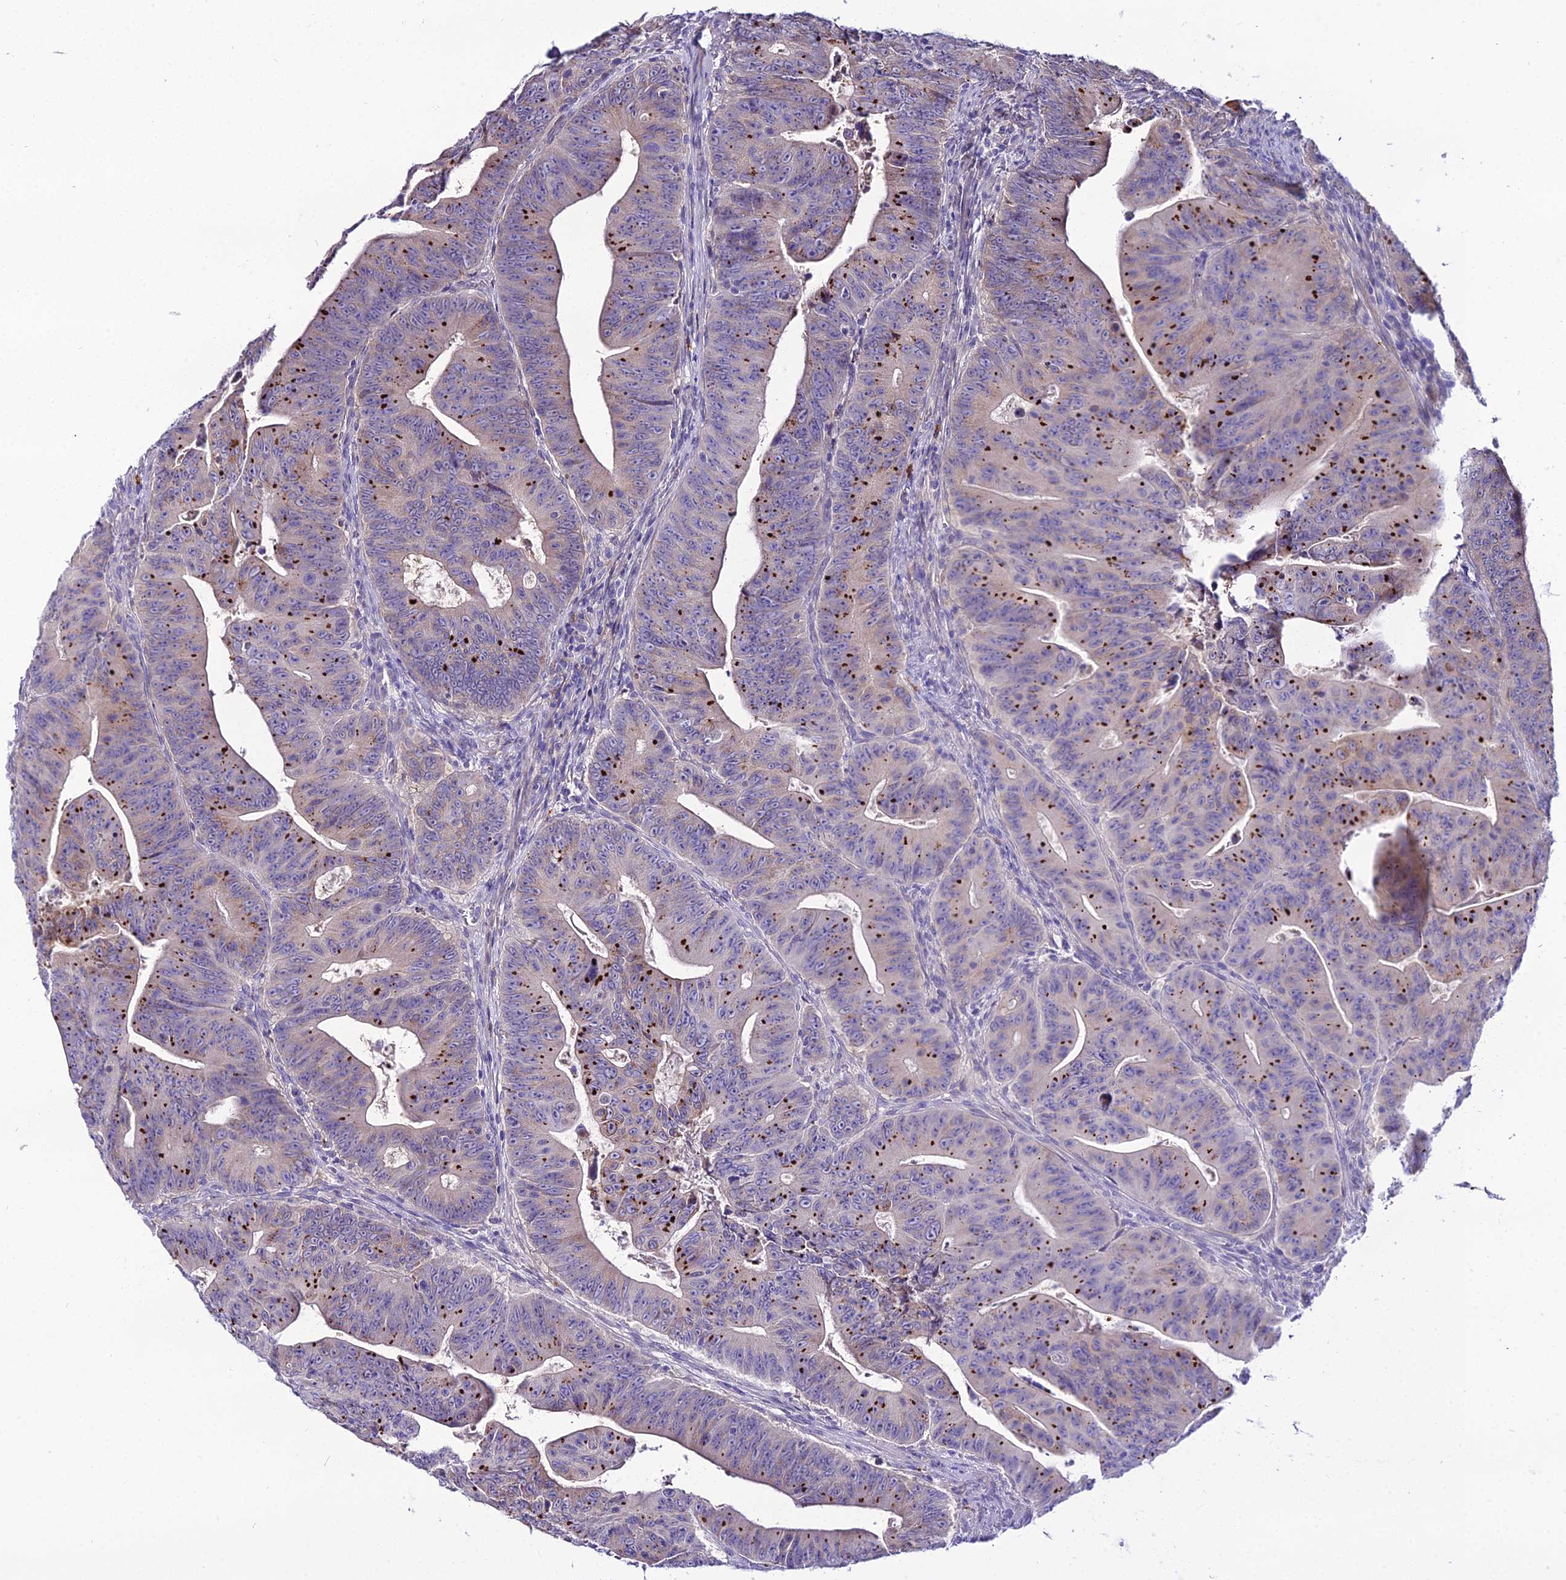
{"staining": {"intensity": "strong", "quantity": "25%-75%", "location": "cytoplasmic/membranous"}, "tissue": "colorectal cancer", "cell_type": "Tumor cells", "image_type": "cancer", "snomed": [{"axis": "morphology", "description": "Adenocarcinoma, NOS"}, {"axis": "topography", "description": "Rectum"}], "caption": "Protein staining of colorectal adenocarcinoma tissue shows strong cytoplasmic/membranous staining in approximately 25%-75% of tumor cells.", "gene": "MB21D2", "patient": {"sex": "female", "age": 75}}